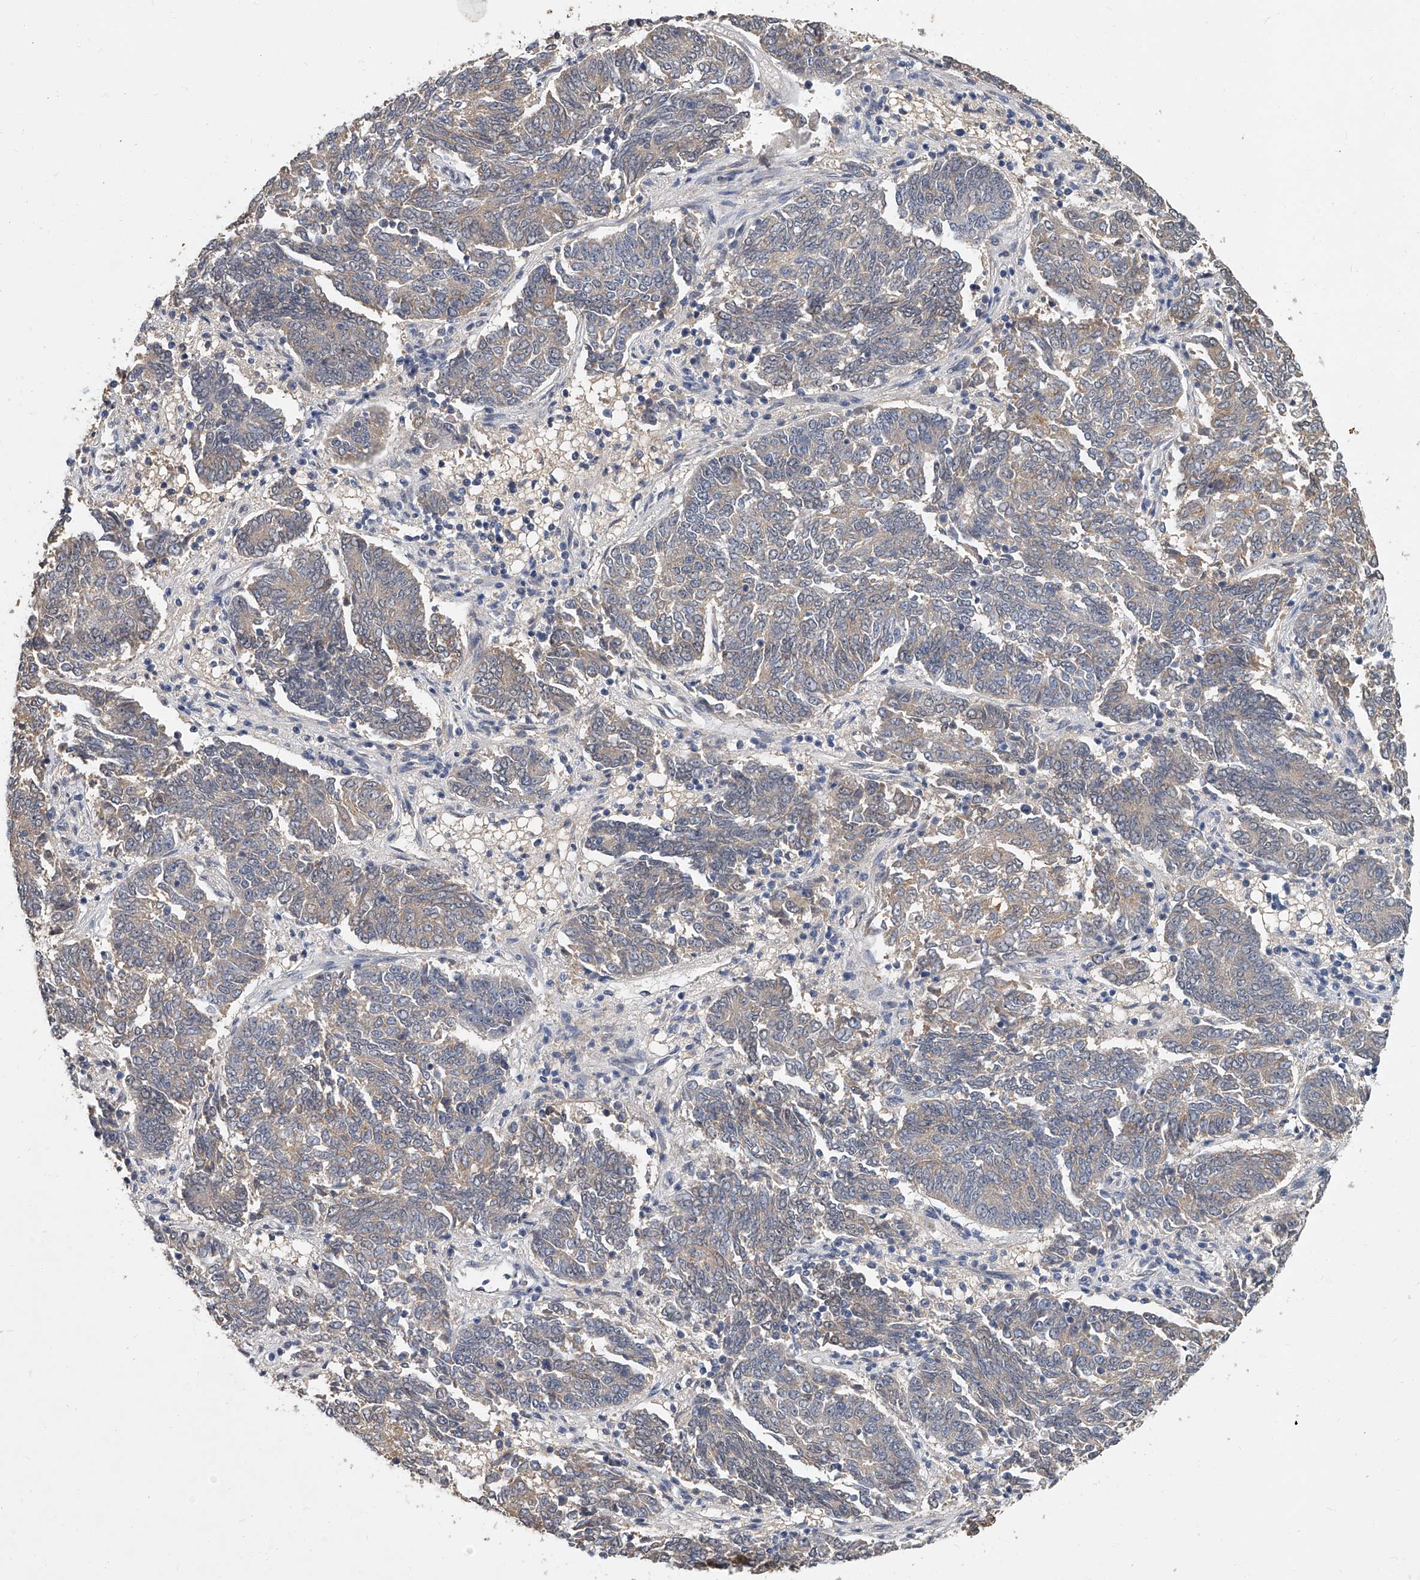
{"staining": {"intensity": "weak", "quantity": ">75%", "location": "cytoplasmic/membranous"}, "tissue": "endometrial cancer", "cell_type": "Tumor cells", "image_type": "cancer", "snomed": [{"axis": "morphology", "description": "Adenocarcinoma, NOS"}, {"axis": "topography", "description": "Endometrium"}], "caption": "Immunohistochemistry (IHC) histopathology image of neoplastic tissue: human endometrial cancer (adenocarcinoma) stained using immunohistochemistry displays low levels of weak protein expression localized specifically in the cytoplasmic/membranous of tumor cells, appearing as a cytoplasmic/membranous brown color.", "gene": "JAG2", "patient": {"sex": "female", "age": 80}}